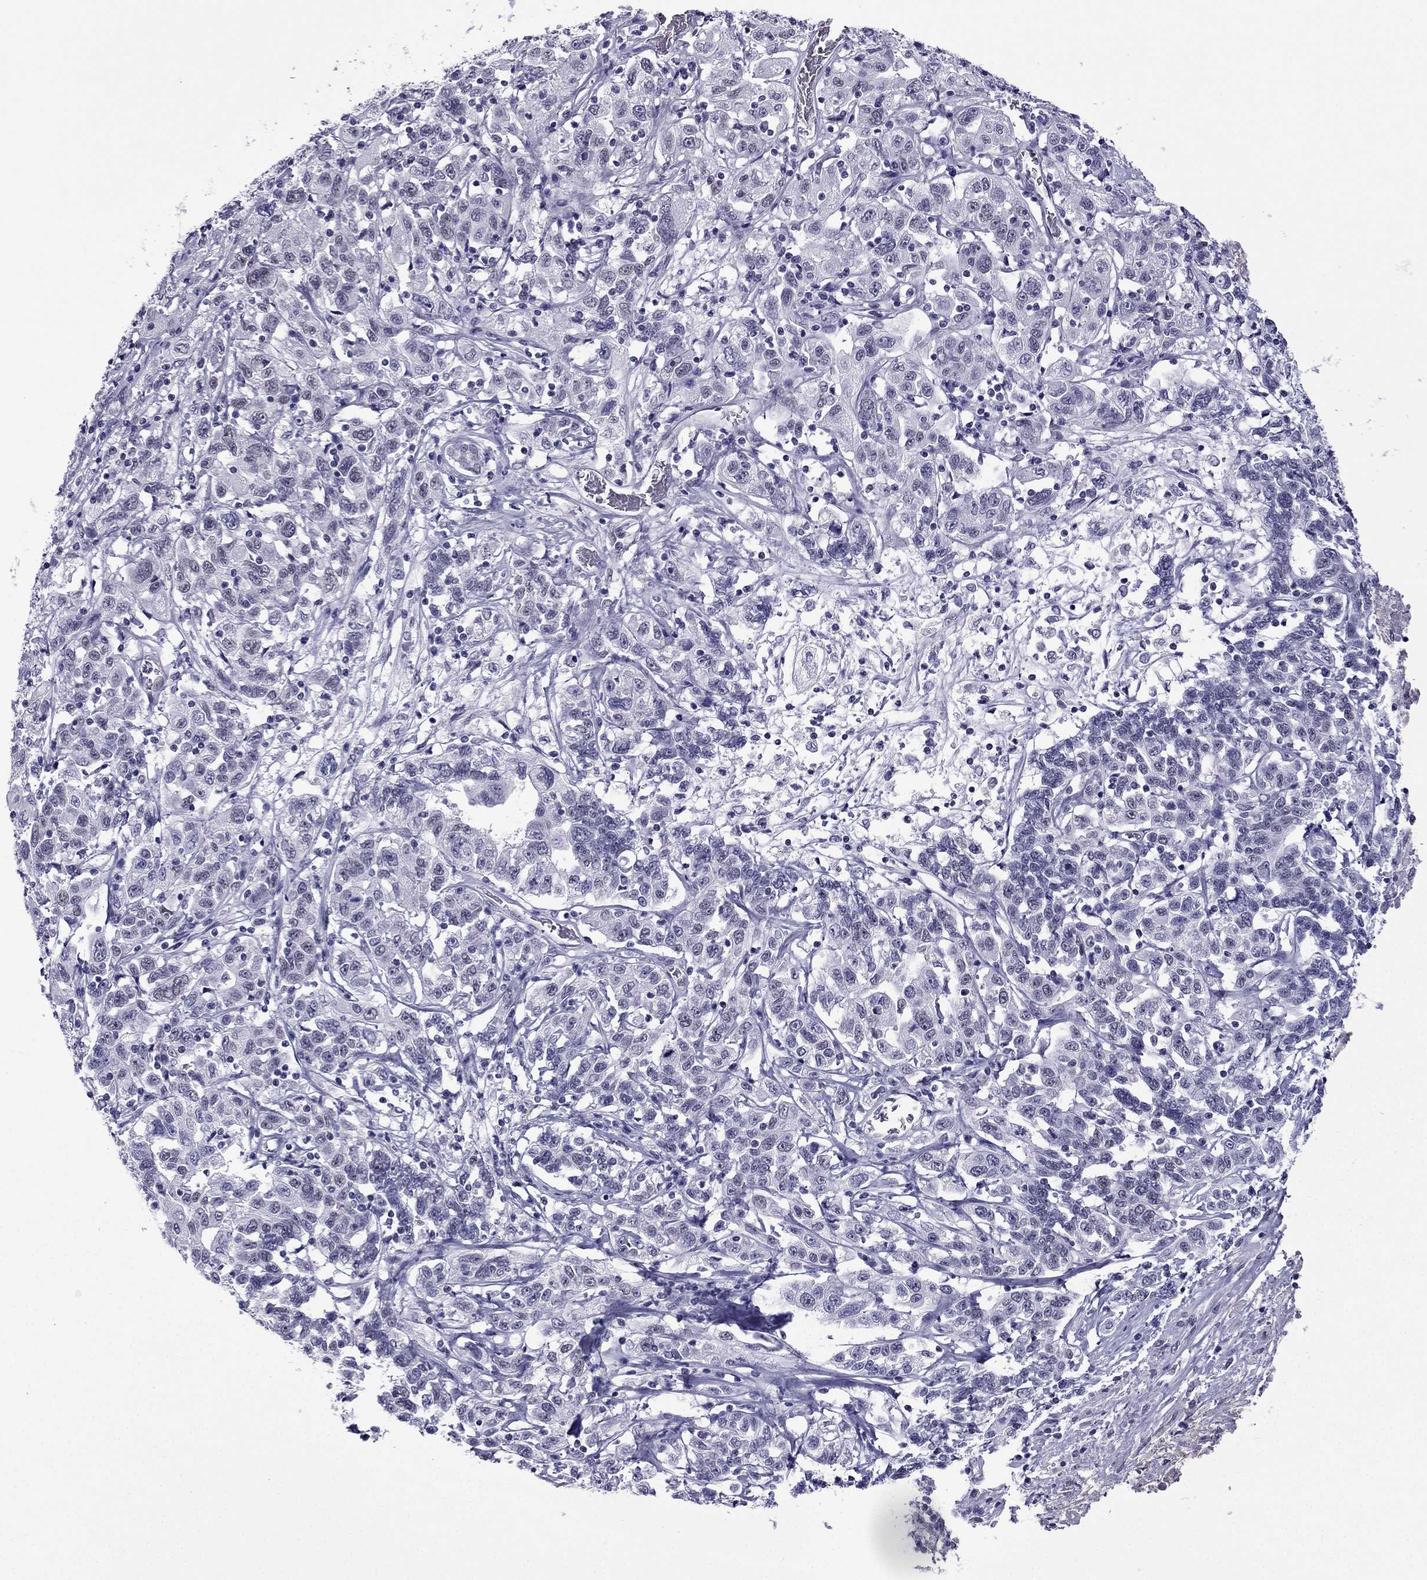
{"staining": {"intensity": "negative", "quantity": "none", "location": "none"}, "tissue": "liver cancer", "cell_type": "Tumor cells", "image_type": "cancer", "snomed": [{"axis": "morphology", "description": "Adenocarcinoma, NOS"}, {"axis": "morphology", "description": "Cholangiocarcinoma"}, {"axis": "topography", "description": "Liver"}], "caption": "Immunohistochemical staining of liver cancer exhibits no significant positivity in tumor cells.", "gene": "MYLK3", "patient": {"sex": "male", "age": 64}}